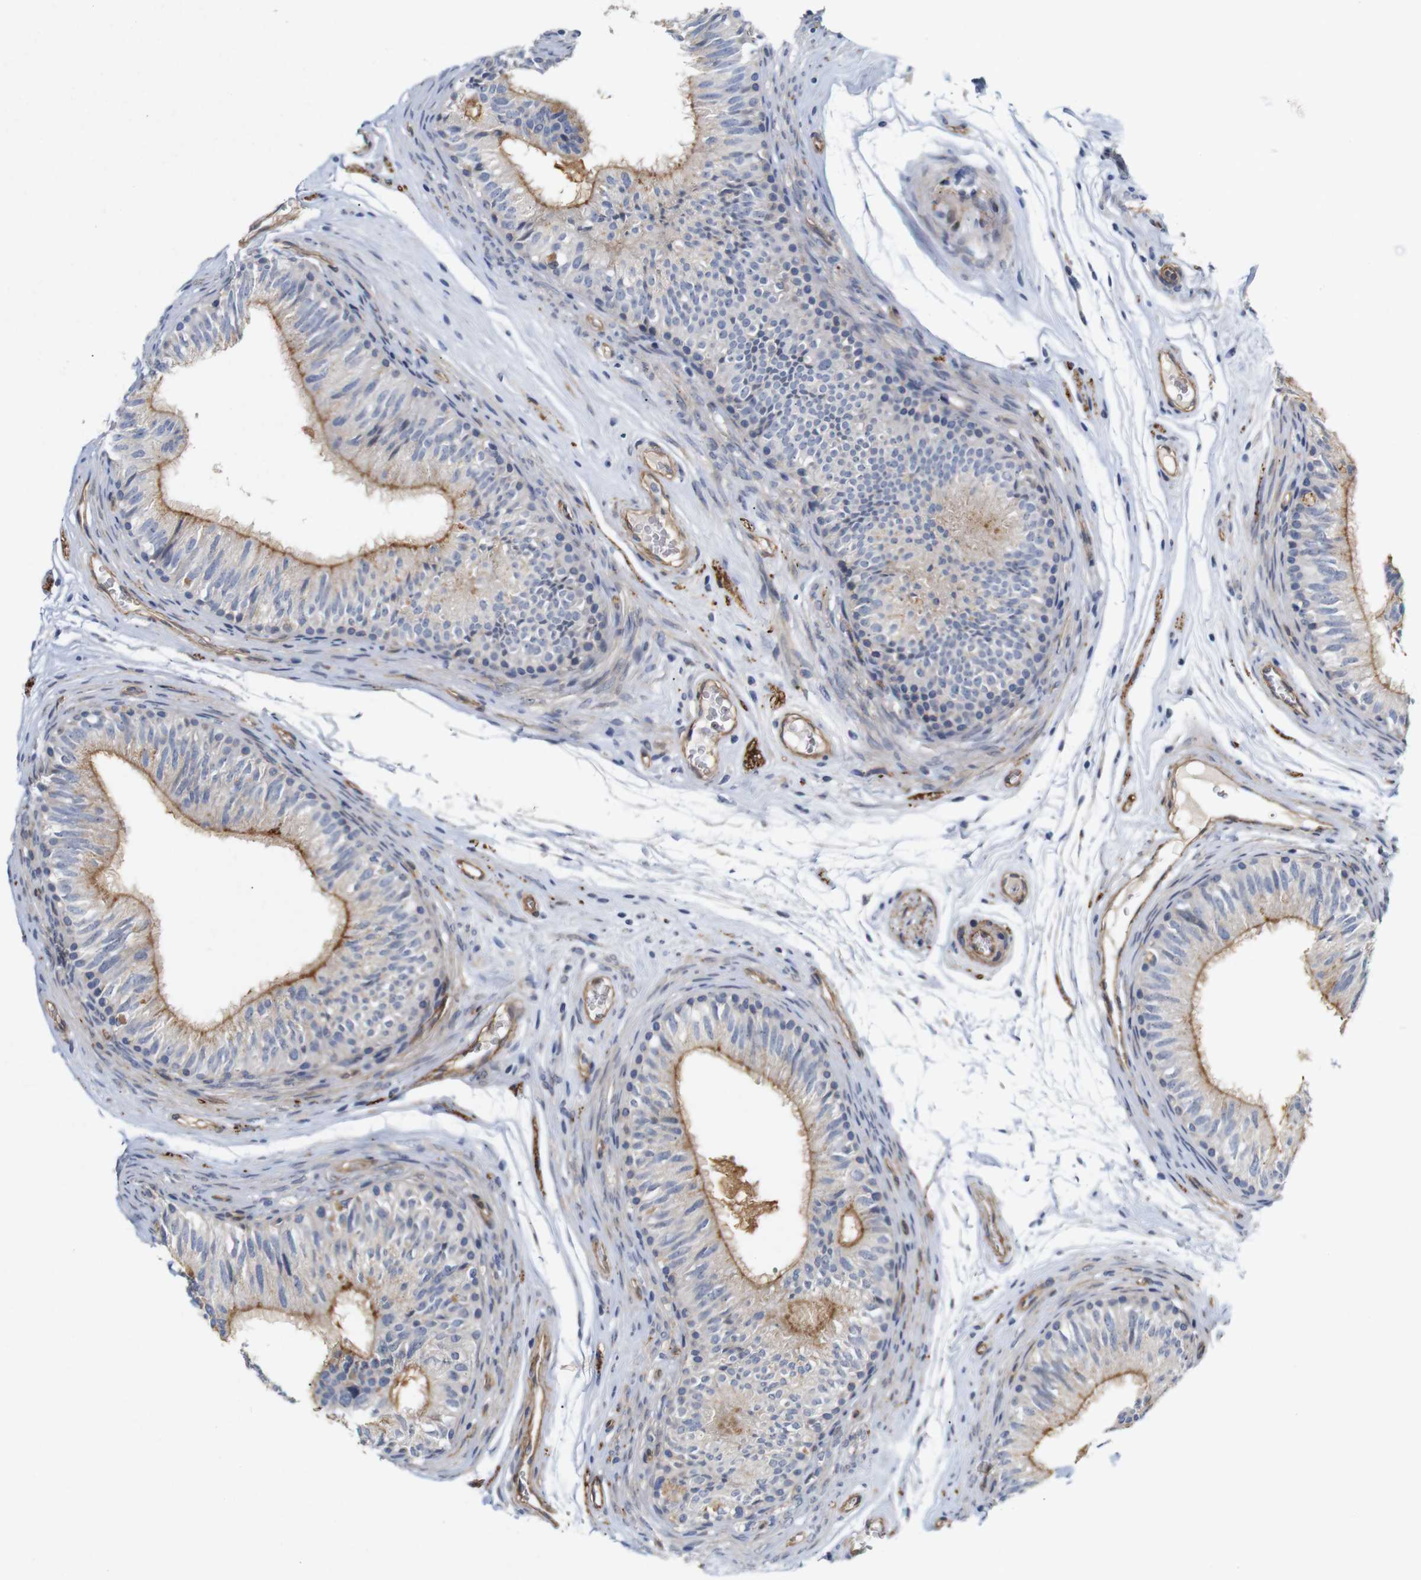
{"staining": {"intensity": "moderate", "quantity": "25%-75%", "location": "cytoplasmic/membranous"}, "tissue": "epididymis", "cell_type": "Glandular cells", "image_type": "normal", "snomed": [{"axis": "morphology", "description": "Normal tissue, NOS"}, {"axis": "topography", "description": "Epididymis"}], "caption": "Immunohistochemical staining of normal human epididymis displays 25%-75% levels of moderate cytoplasmic/membranous protein staining in about 25%-75% of glandular cells. Using DAB (brown) and hematoxylin (blue) stains, captured at high magnification using brightfield microscopy.", "gene": "CYB561", "patient": {"sex": "male", "age": 36}}